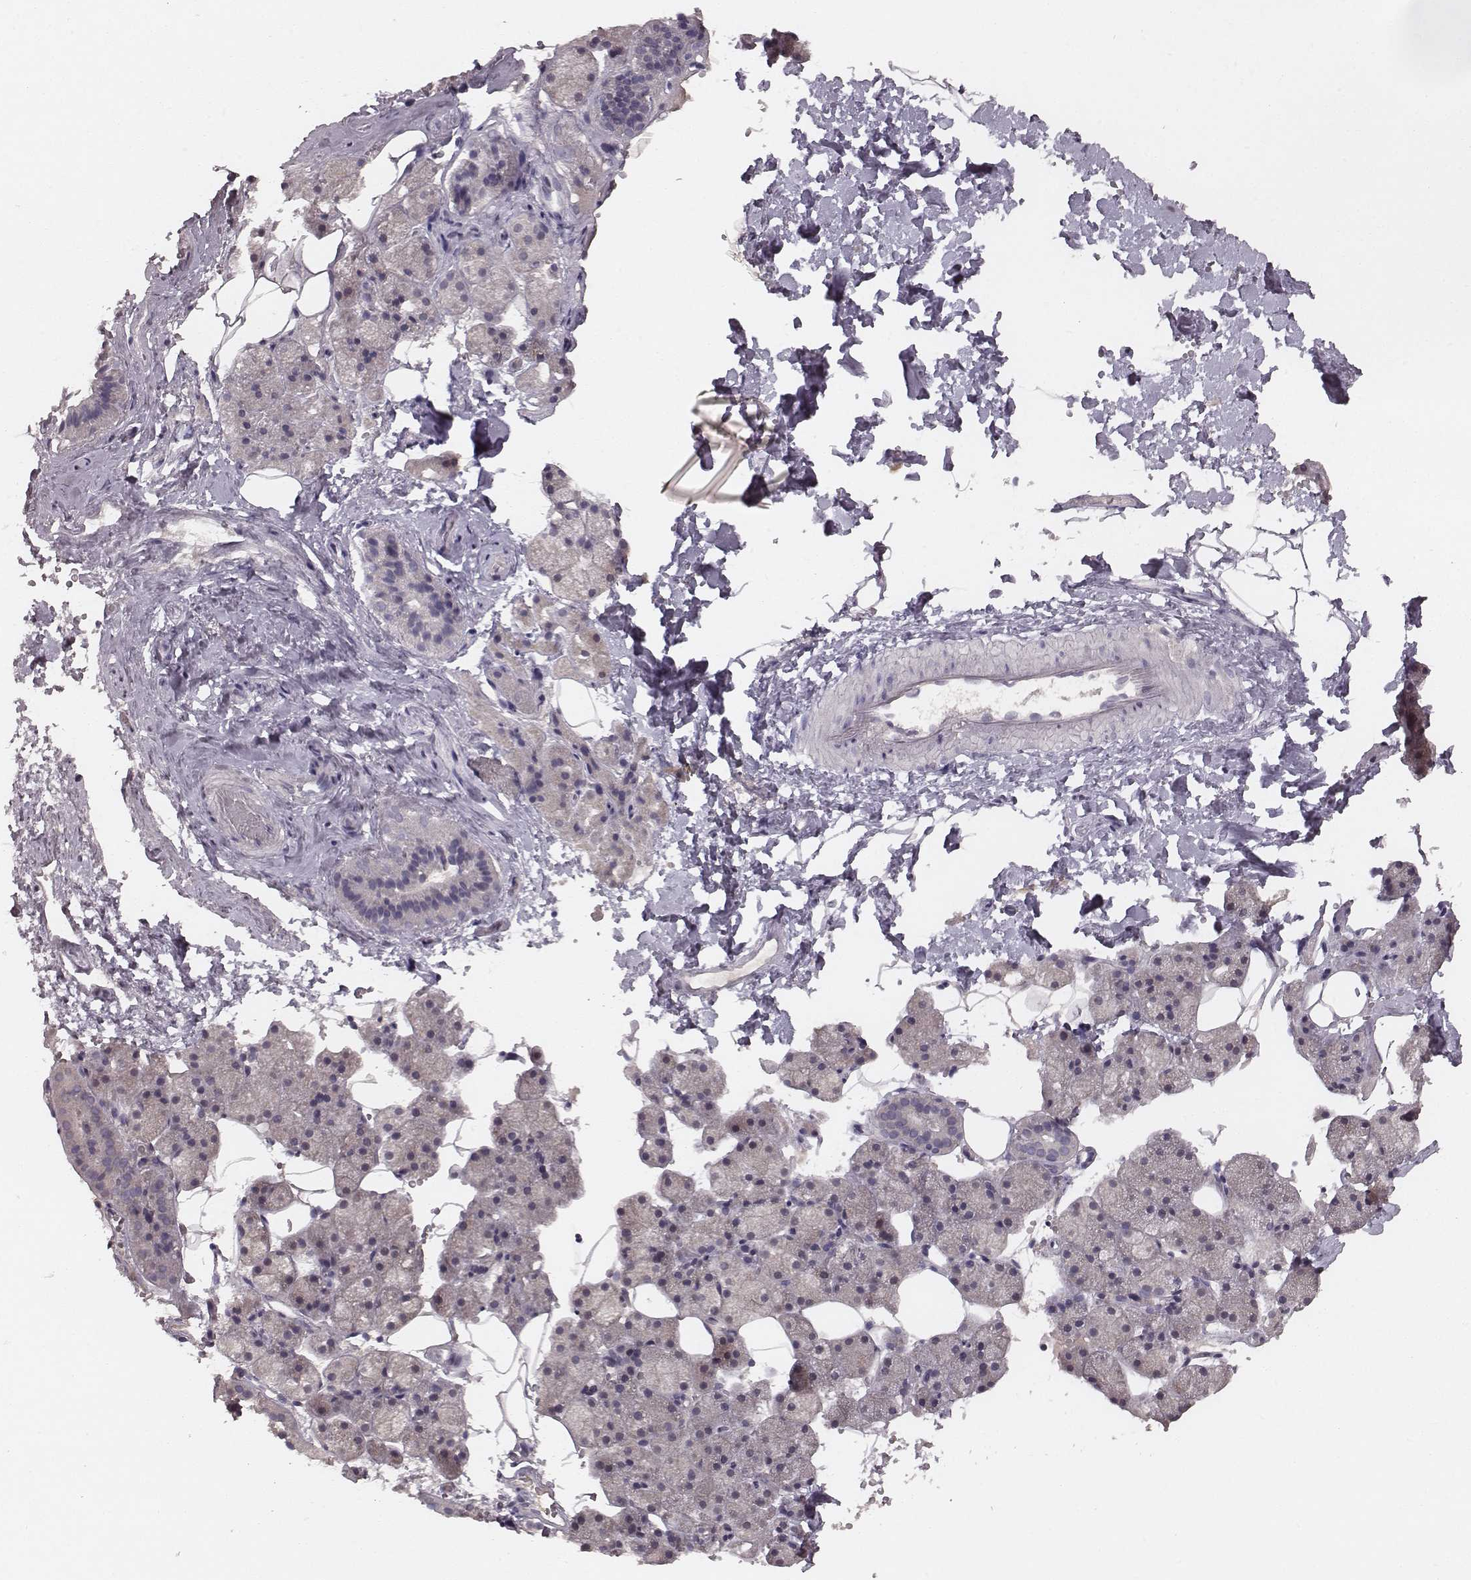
{"staining": {"intensity": "weak", "quantity": "<25%", "location": "cytoplasmic/membranous"}, "tissue": "salivary gland", "cell_type": "Glandular cells", "image_type": "normal", "snomed": [{"axis": "morphology", "description": "Normal tissue, NOS"}, {"axis": "topography", "description": "Salivary gland"}], "caption": "Micrograph shows no significant protein staining in glandular cells of normal salivary gland. (DAB immunohistochemistry visualized using brightfield microscopy, high magnification).", "gene": "LY6K", "patient": {"sex": "male", "age": 38}}